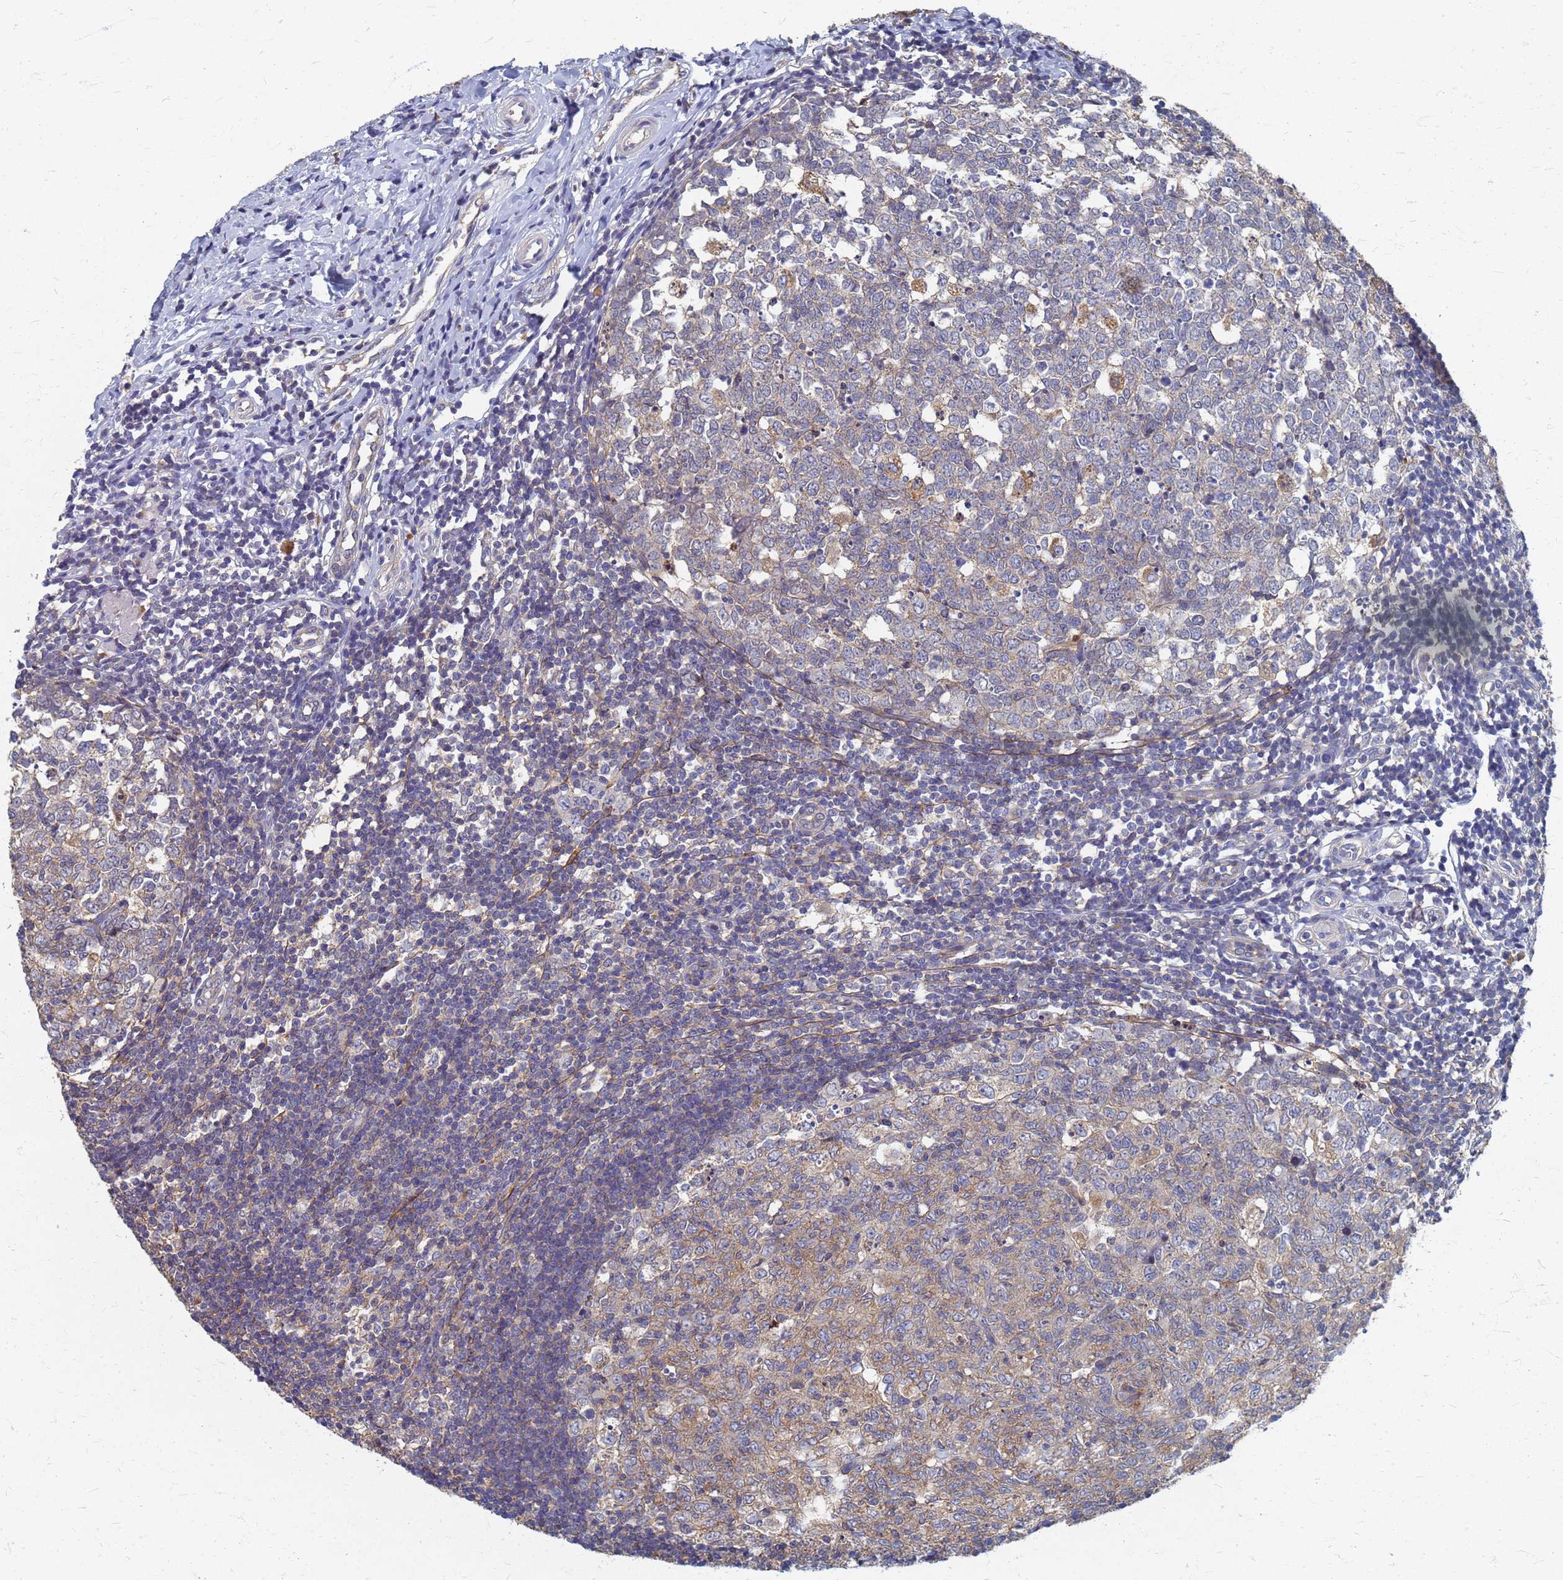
{"staining": {"intensity": "moderate", "quantity": "25%-75%", "location": "cytoplasmic/membranous"}, "tissue": "appendix", "cell_type": "Glandular cells", "image_type": "normal", "snomed": [{"axis": "morphology", "description": "Normal tissue, NOS"}, {"axis": "topography", "description": "Appendix"}], "caption": "About 25%-75% of glandular cells in unremarkable appendix show moderate cytoplasmic/membranous protein positivity as visualized by brown immunohistochemical staining.", "gene": "KRCC1", "patient": {"sex": "male", "age": 14}}